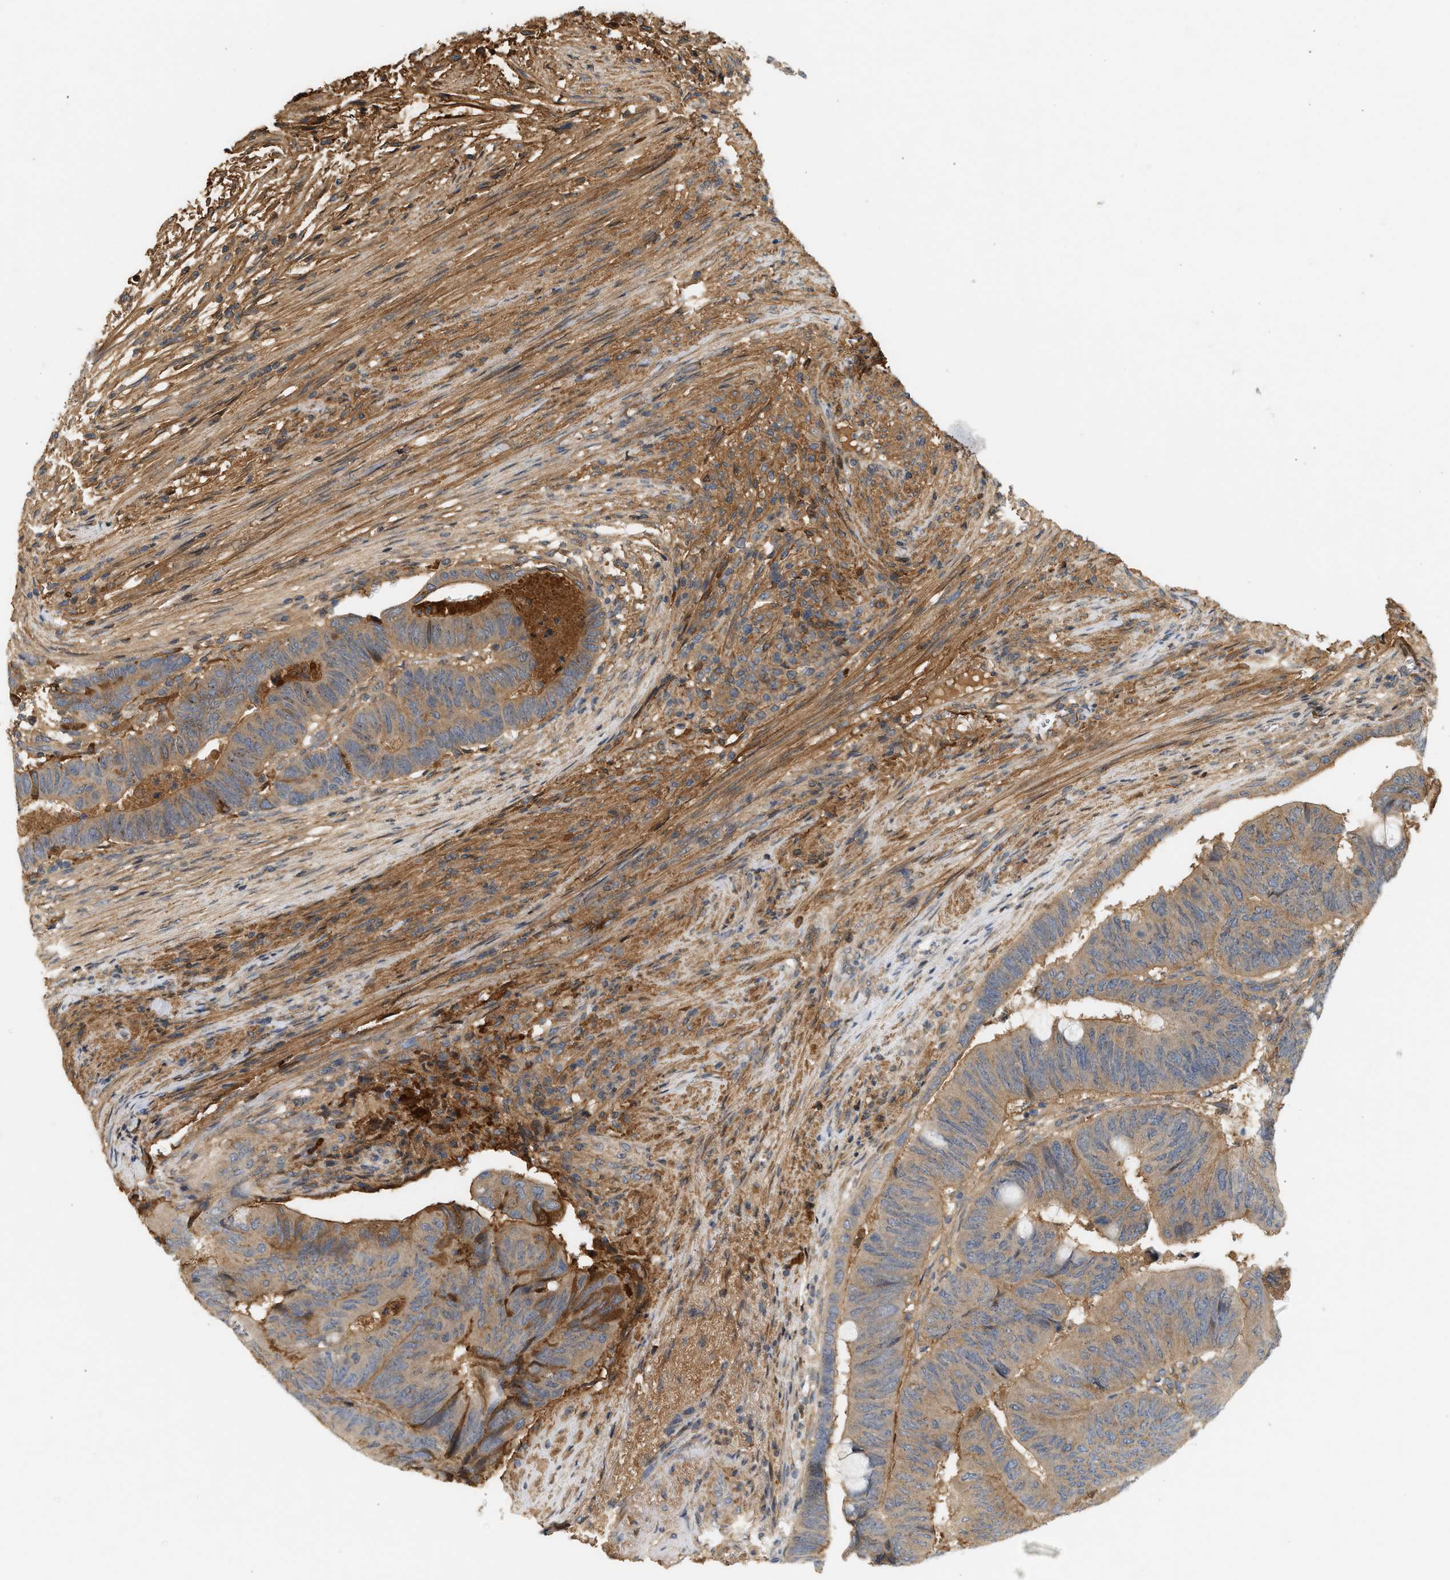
{"staining": {"intensity": "moderate", "quantity": ">75%", "location": "cytoplasmic/membranous"}, "tissue": "colorectal cancer", "cell_type": "Tumor cells", "image_type": "cancer", "snomed": [{"axis": "morphology", "description": "Normal tissue, NOS"}, {"axis": "morphology", "description": "Adenocarcinoma, NOS"}, {"axis": "topography", "description": "Rectum"}, {"axis": "topography", "description": "Peripheral nerve tissue"}], "caption": "Human colorectal cancer (adenocarcinoma) stained with a brown dye shows moderate cytoplasmic/membranous positive expression in approximately >75% of tumor cells.", "gene": "F8", "patient": {"sex": "male", "age": 92}}